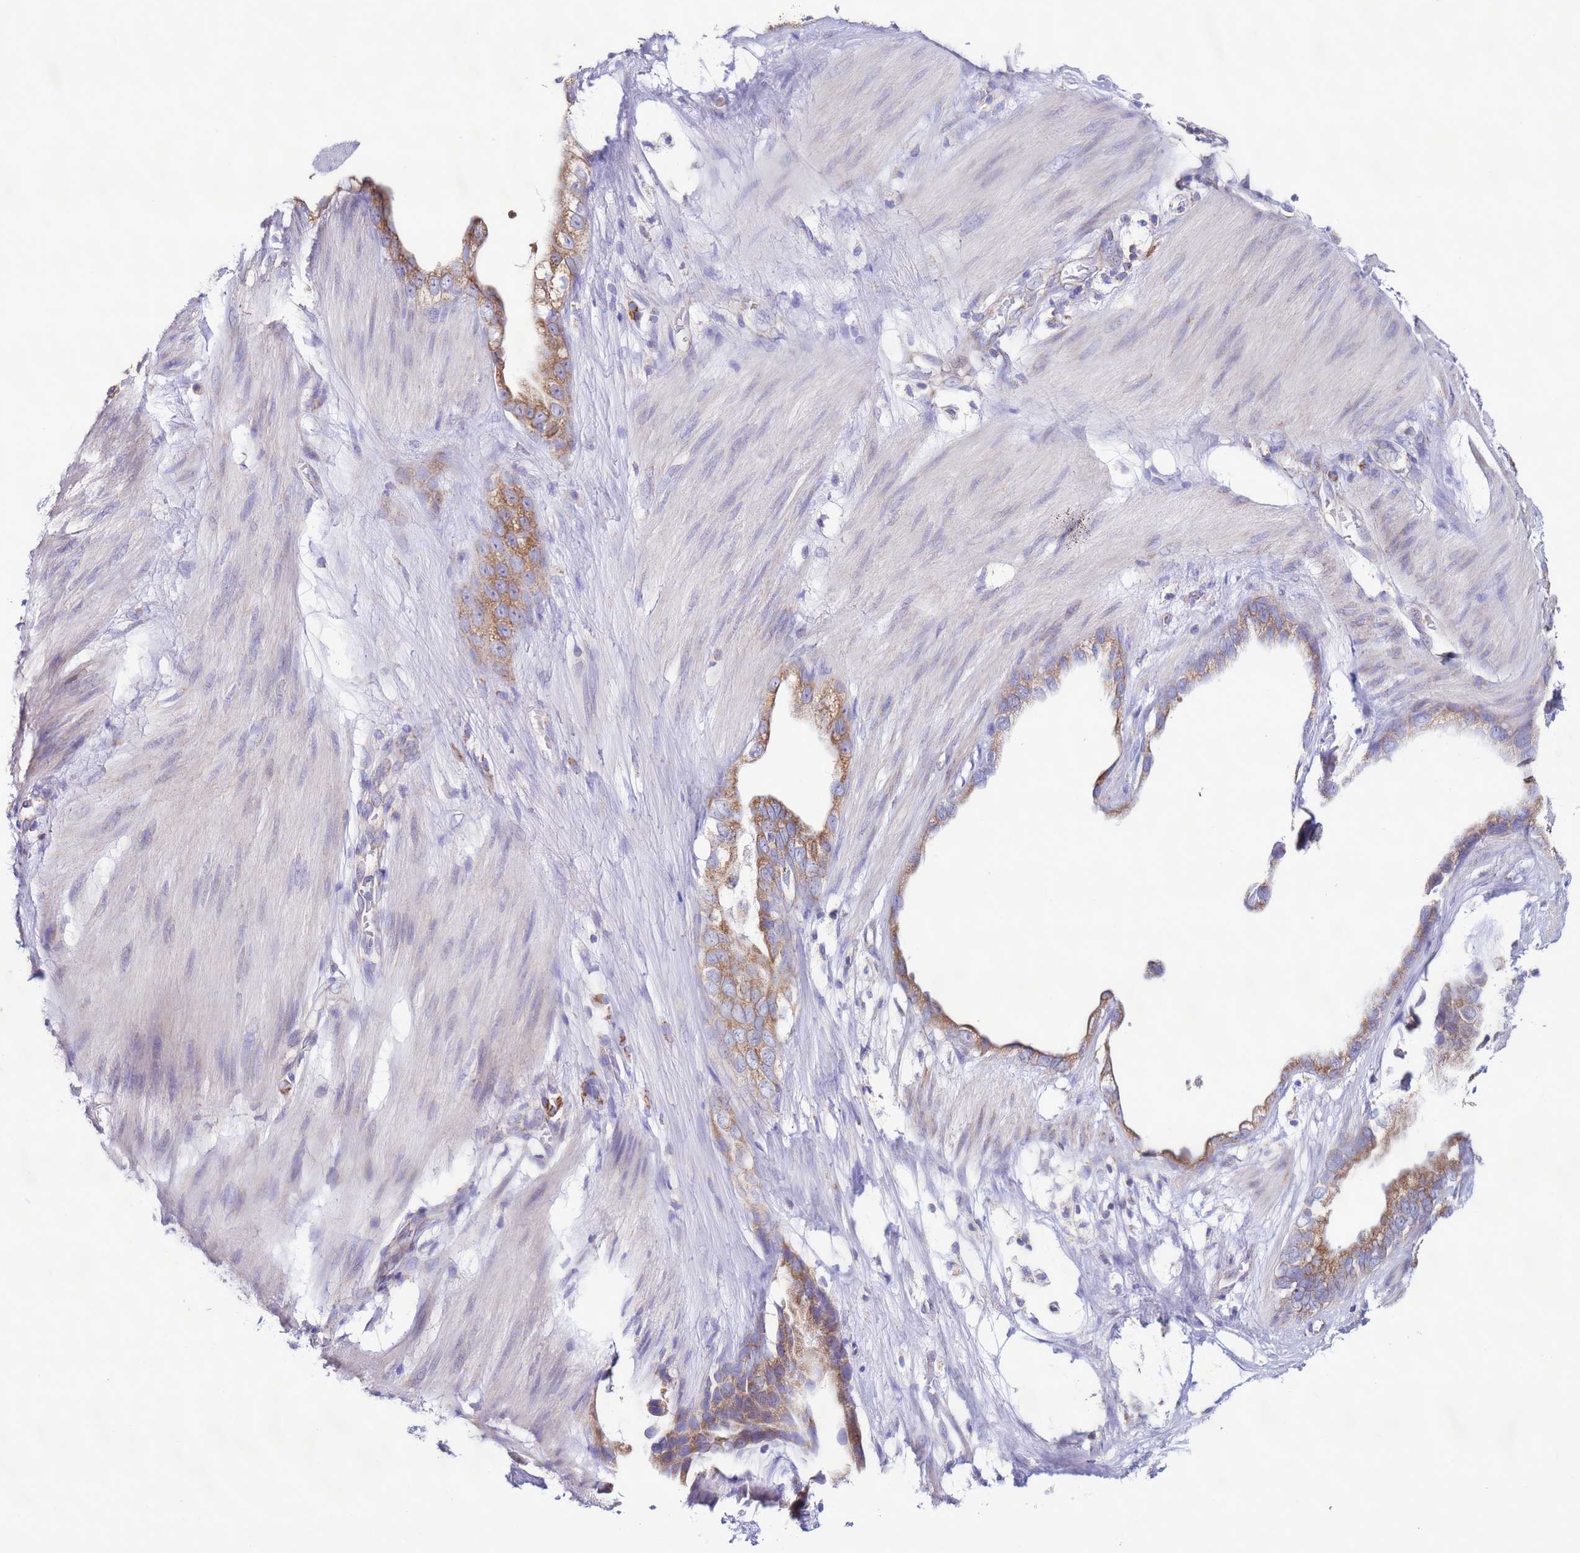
{"staining": {"intensity": "moderate", "quantity": ">75%", "location": "cytoplasmic/membranous"}, "tissue": "stomach cancer", "cell_type": "Tumor cells", "image_type": "cancer", "snomed": [{"axis": "morphology", "description": "Adenocarcinoma, NOS"}, {"axis": "topography", "description": "Stomach"}], "caption": "Immunohistochemistry micrograph of neoplastic tissue: stomach cancer stained using immunohistochemistry shows medium levels of moderate protein expression localized specifically in the cytoplasmic/membranous of tumor cells, appearing as a cytoplasmic/membranous brown color.", "gene": "AHI1", "patient": {"sex": "male", "age": 55}}